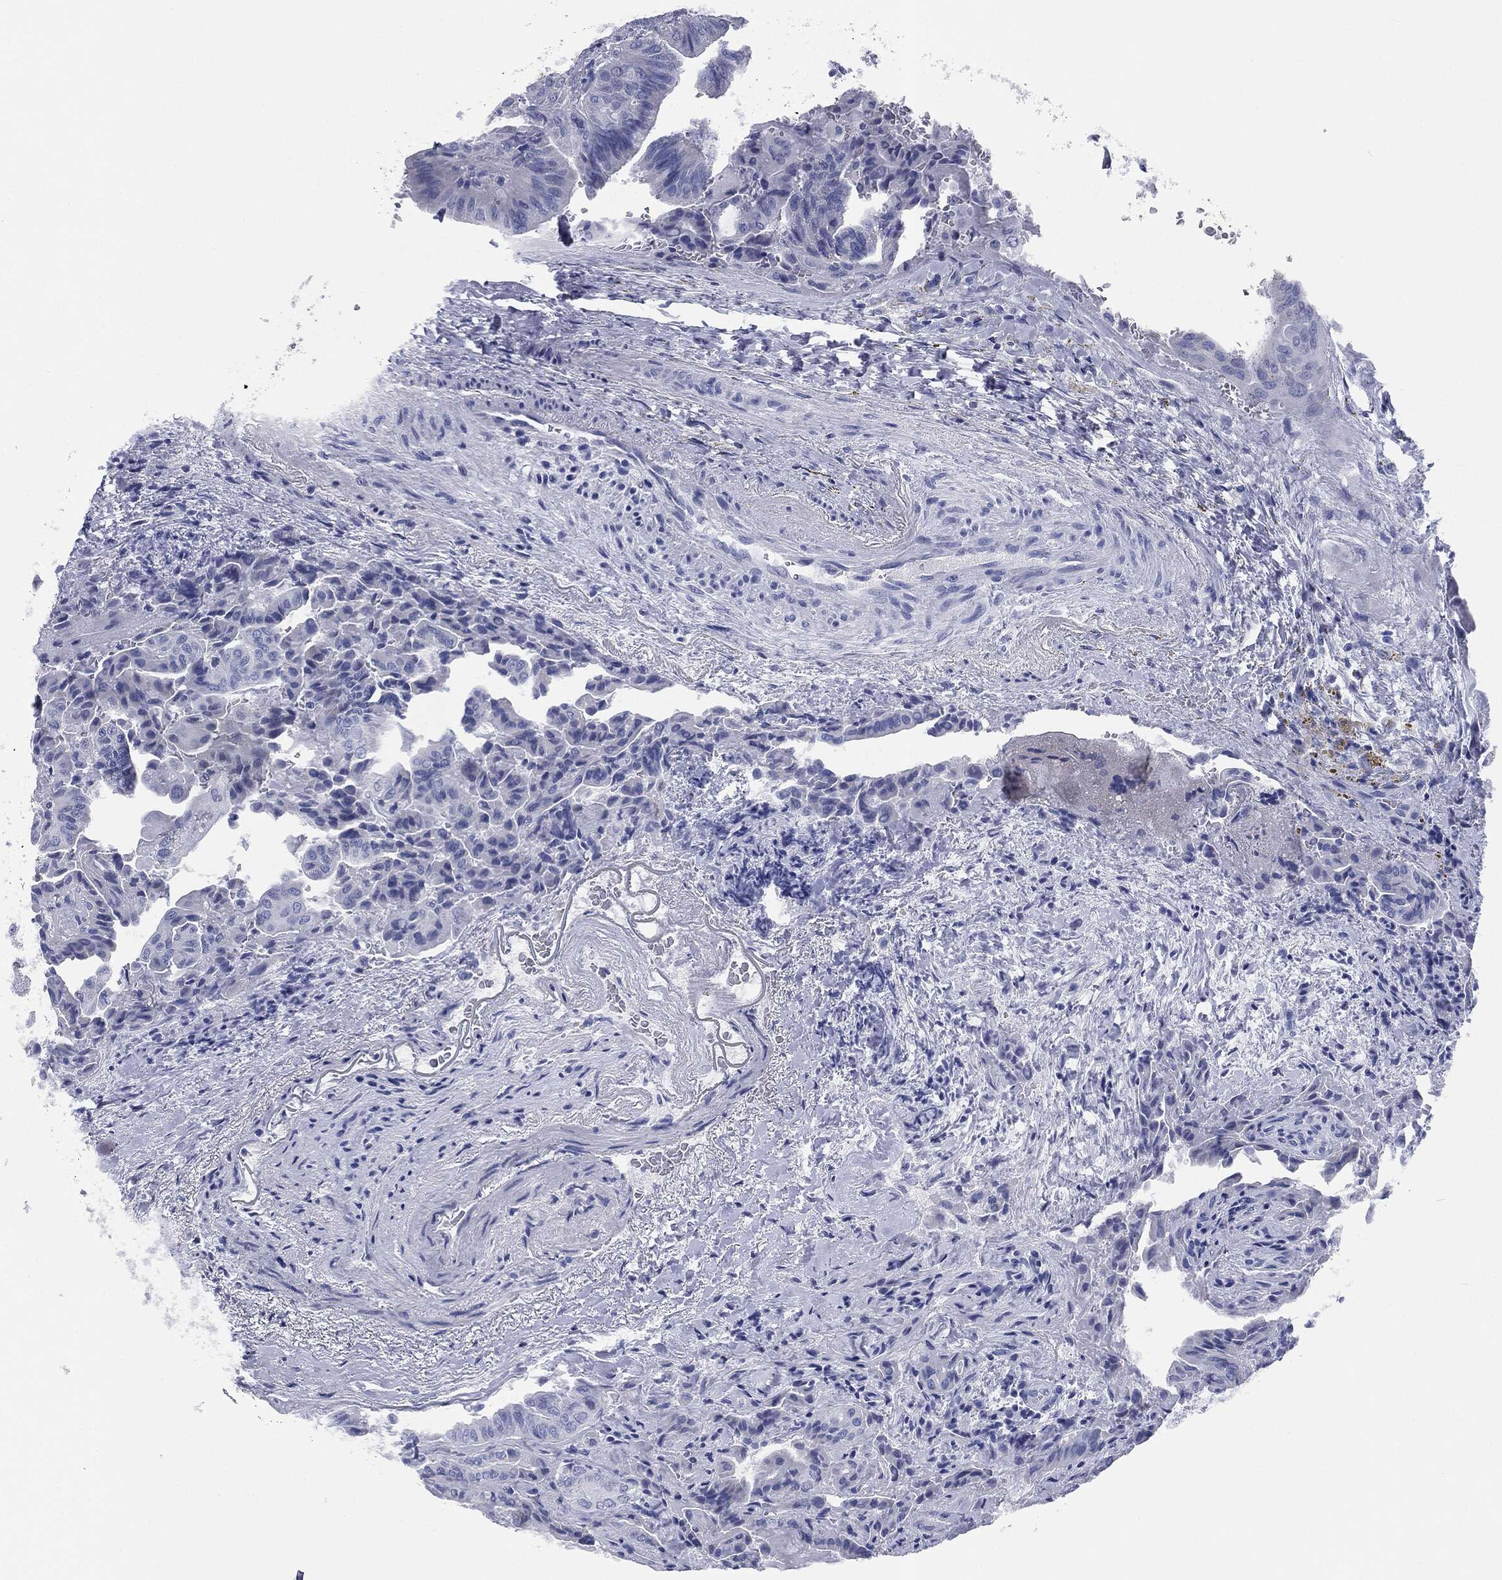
{"staining": {"intensity": "negative", "quantity": "none", "location": "none"}, "tissue": "thyroid cancer", "cell_type": "Tumor cells", "image_type": "cancer", "snomed": [{"axis": "morphology", "description": "Papillary adenocarcinoma, NOS"}, {"axis": "topography", "description": "Thyroid gland"}], "caption": "There is no significant staining in tumor cells of thyroid papillary adenocarcinoma. The staining was performed using DAB (3,3'-diaminobenzidine) to visualize the protein expression in brown, while the nuclei were stained in blue with hematoxylin (Magnification: 20x).", "gene": "ATP2A1", "patient": {"sex": "female", "age": 68}}